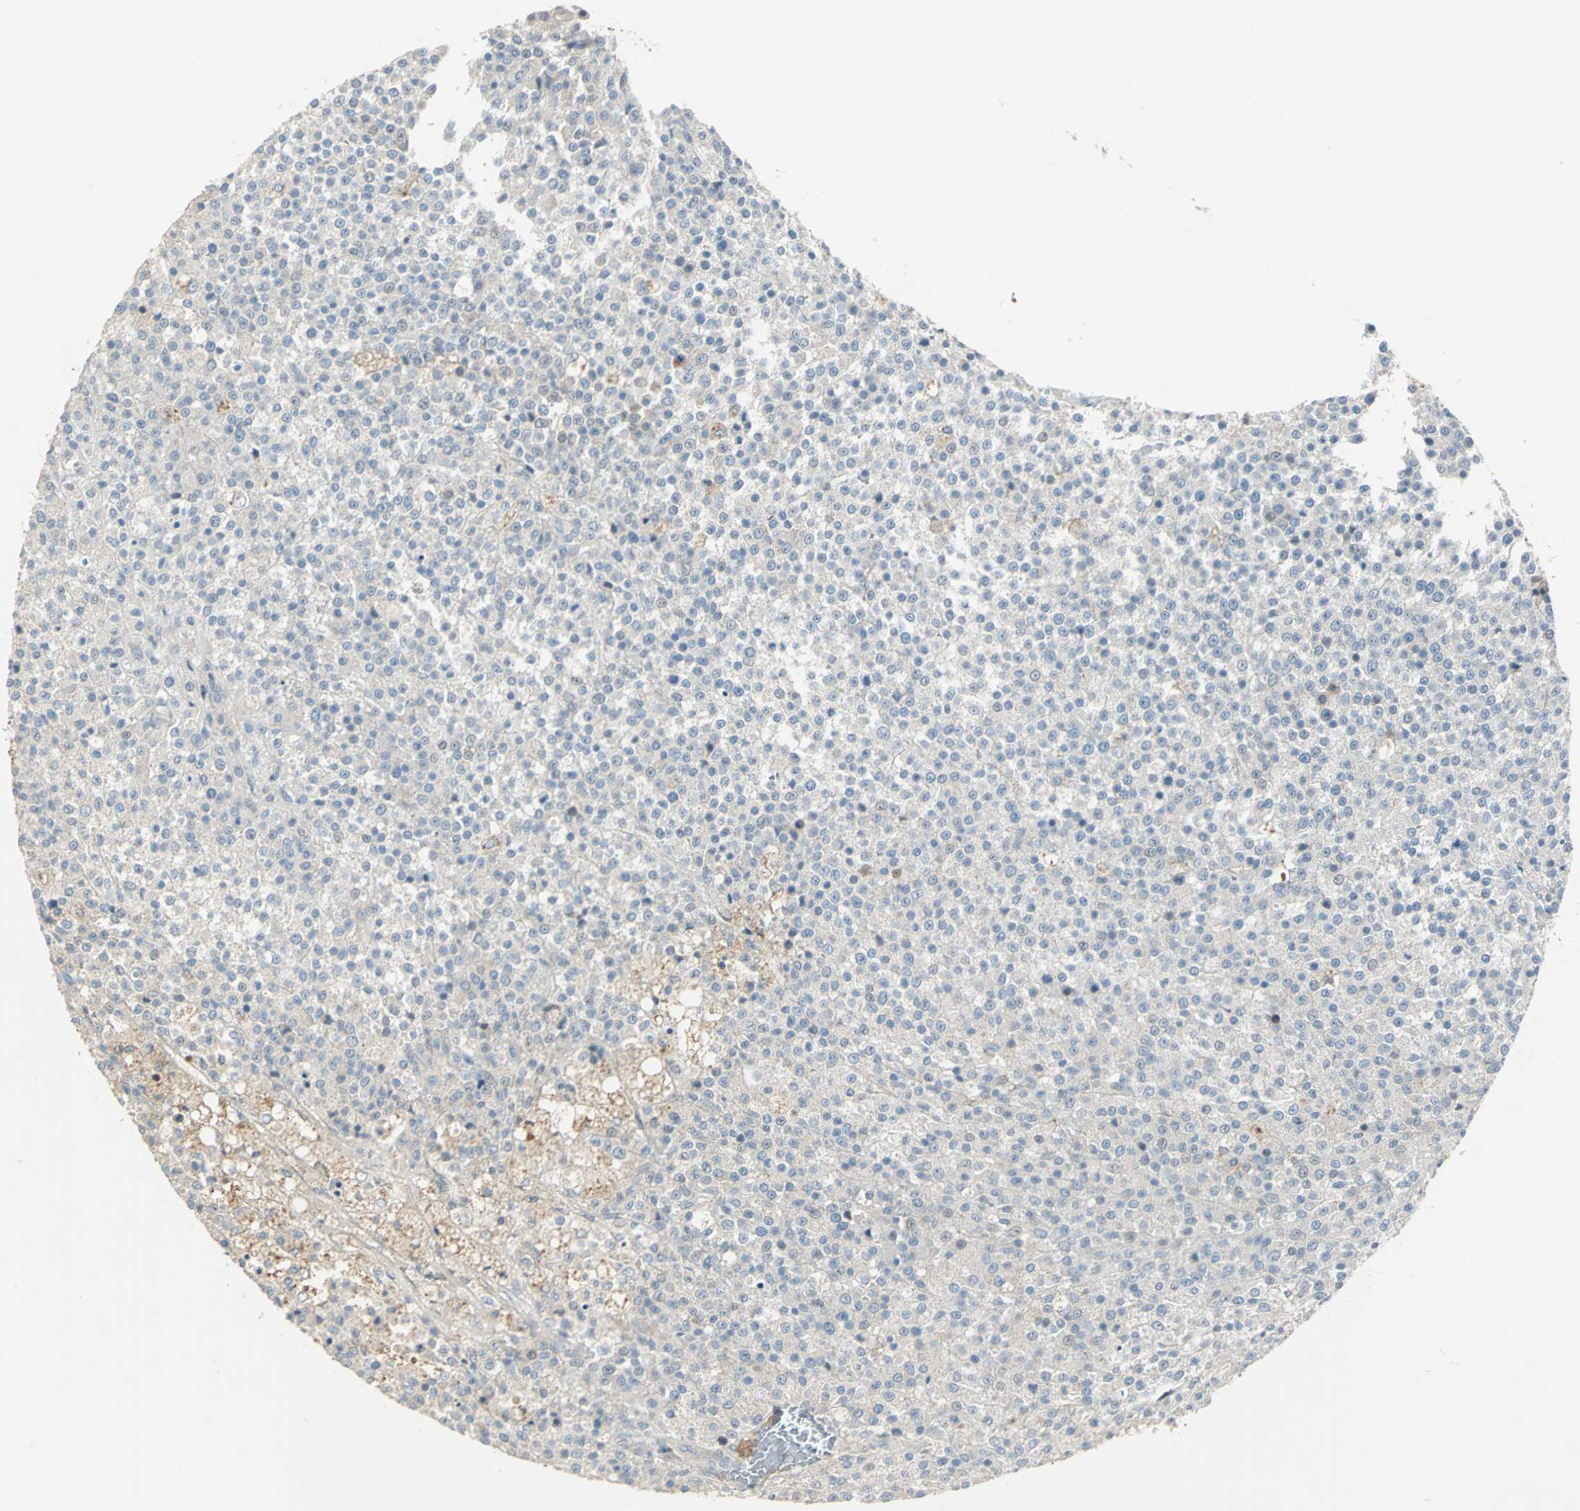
{"staining": {"intensity": "negative", "quantity": "none", "location": "none"}, "tissue": "testis cancer", "cell_type": "Tumor cells", "image_type": "cancer", "snomed": [{"axis": "morphology", "description": "Seminoma, NOS"}, {"axis": "topography", "description": "Testis"}], "caption": "An image of testis cancer (seminoma) stained for a protein reveals no brown staining in tumor cells. Brightfield microscopy of IHC stained with DAB (brown) and hematoxylin (blue), captured at high magnification.", "gene": "PROC", "patient": {"sex": "male", "age": 59}}